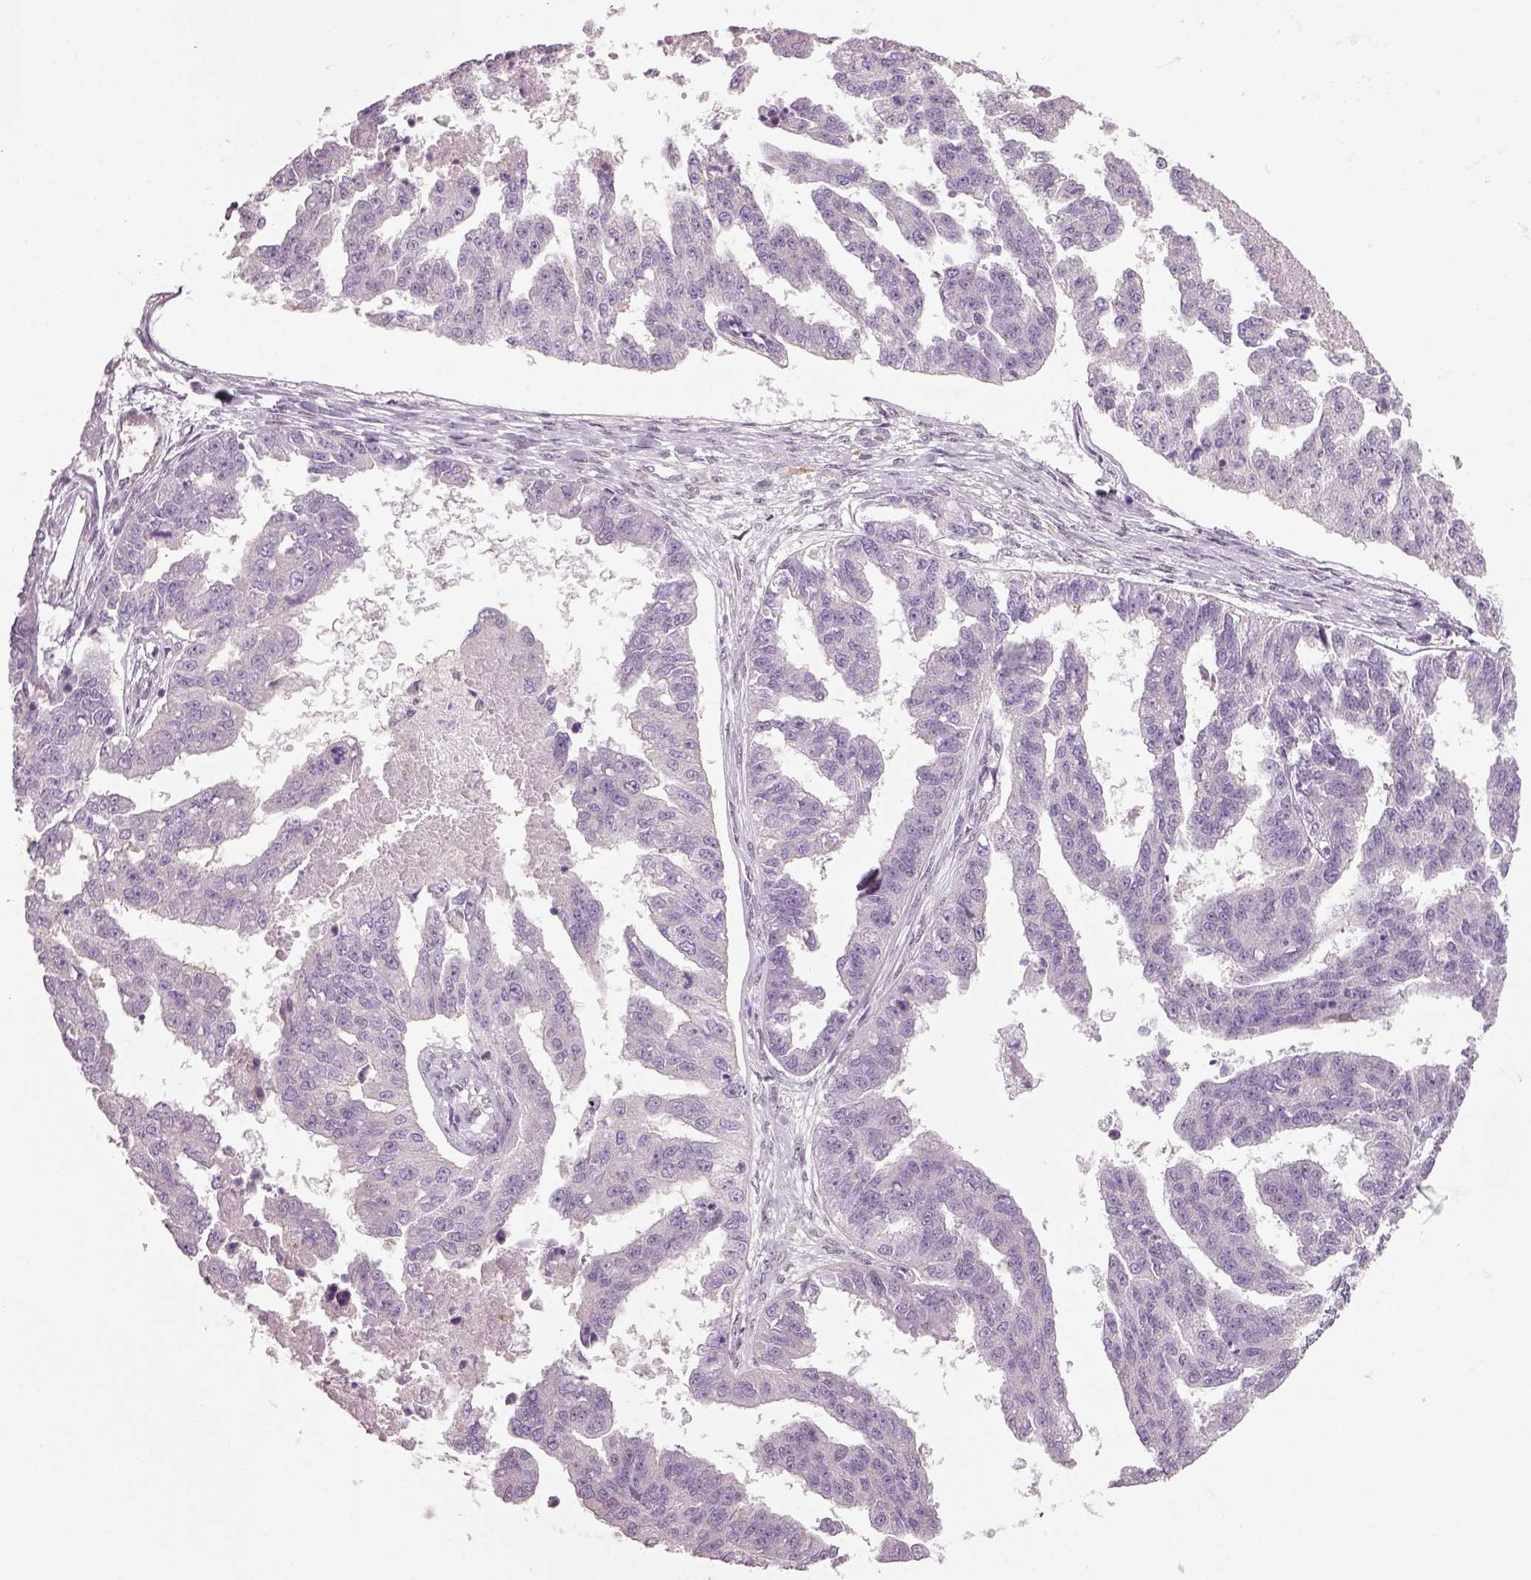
{"staining": {"intensity": "negative", "quantity": "none", "location": "none"}, "tissue": "ovarian cancer", "cell_type": "Tumor cells", "image_type": "cancer", "snomed": [{"axis": "morphology", "description": "Cystadenocarcinoma, serous, NOS"}, {"axis": "topography", "description": "Ovary"}], "caption": "Tumor cells show no significant expression in ovarian cancer. The staining is performed using DAB brown chromogen with nuclei counter-stained in using hematoxylin.", "gene": "NAT8", "patient": {"sex": "female", "age": 58}}